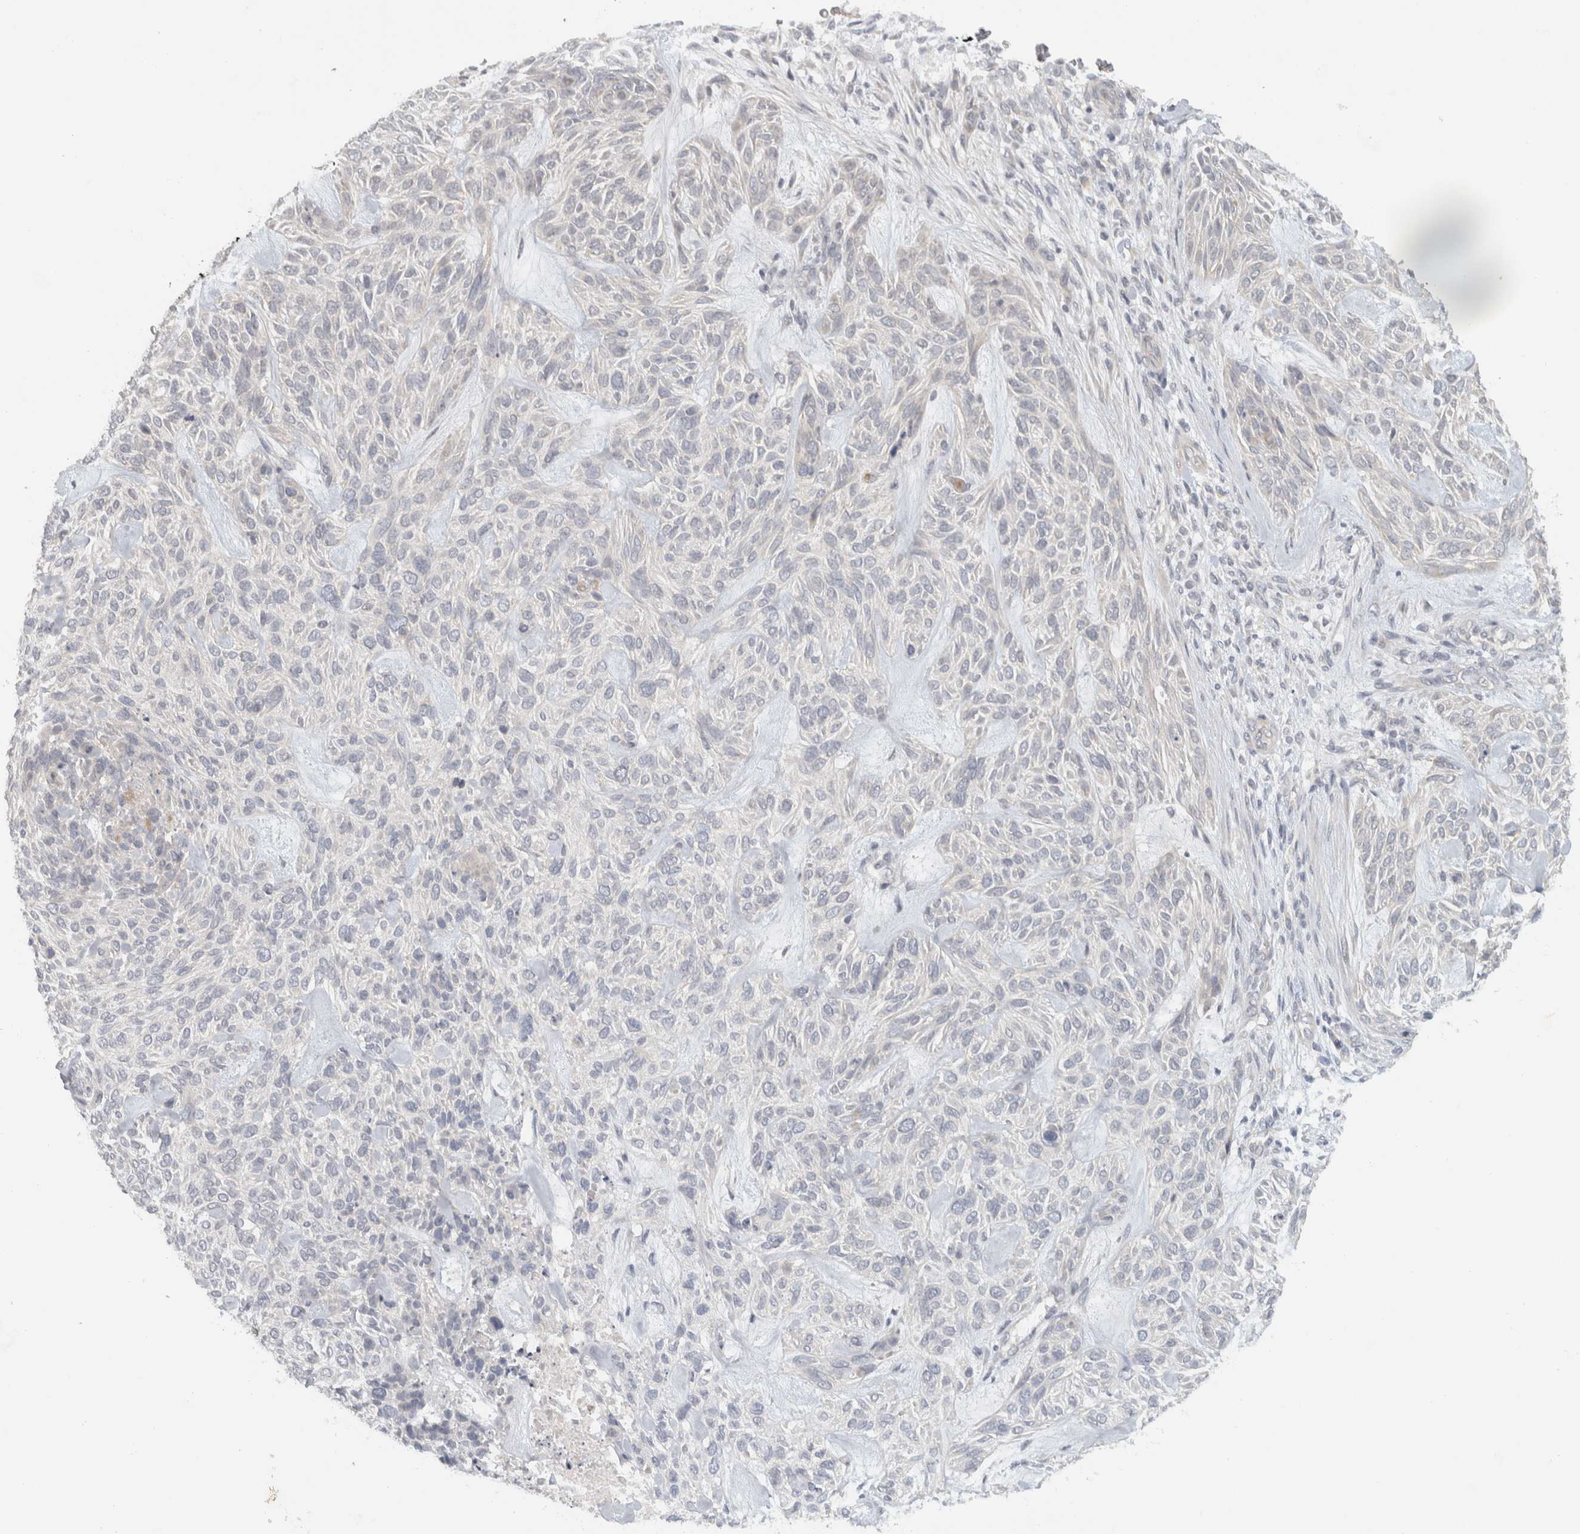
{"staining": {"intensity": "negative", "quantity": "none", "location": "none"}, "tissue": "skin cancer", "cell_type": "Tumor cells", "image_type": "cancer", "snomed": [{"axis": "morphology", "description": "Basal cell carcinoma"}, {"axis": "topography", "description": "Skin"}], "caption": "Skin basal cell carcinoma stained for a protein using immunohistochemistry (IHC) demonstrates no staining tumor cells.", "gene": "AFP", "patient": {"sex": "male", "age": 55}}